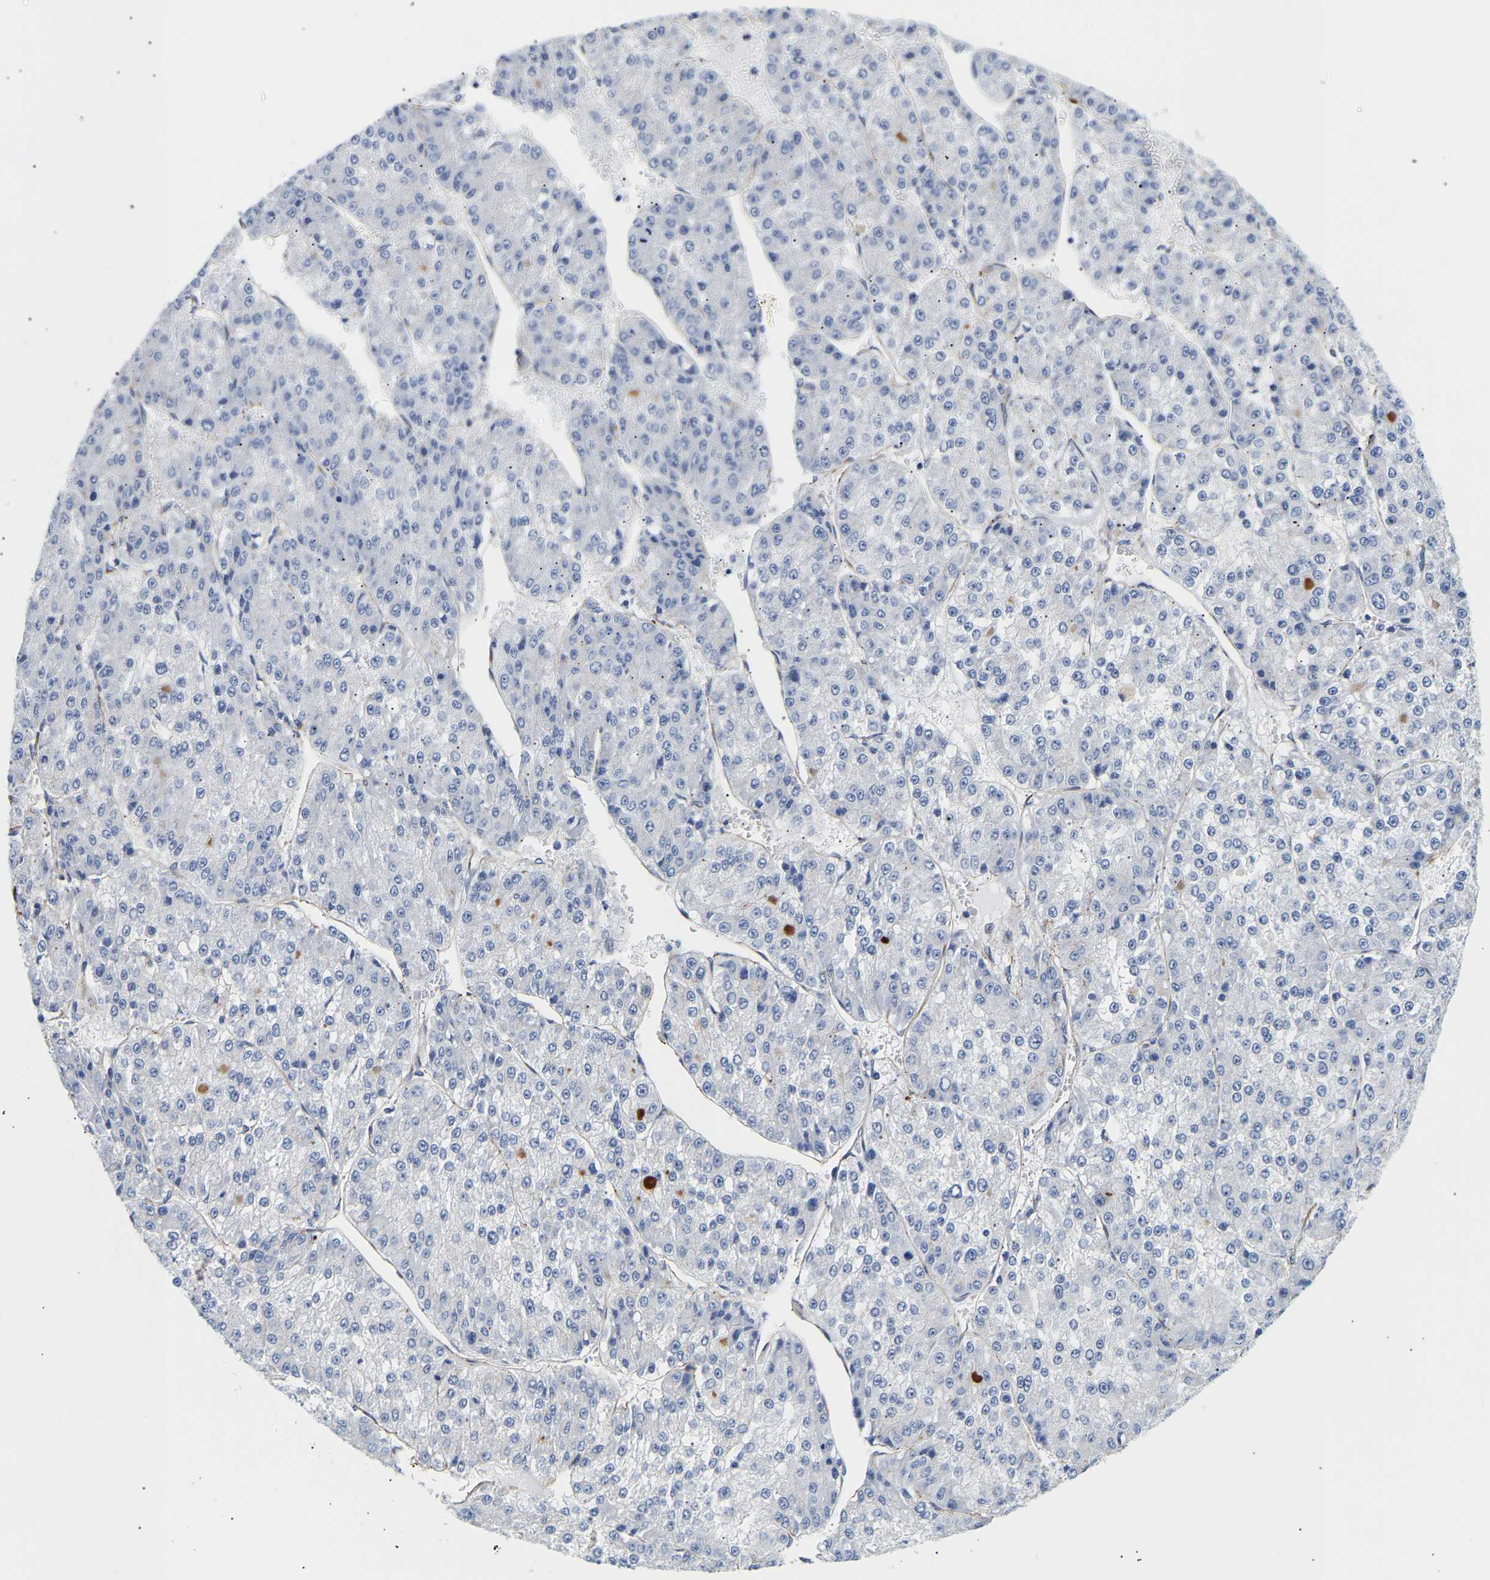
{"staining": {"intensity": "negative", "quantity": "none", "location": "none"}, "tissue": "liver cancer", "cell_type": "Tumor cells", "image_type": "cancer", "snomed": [{"axis": "morphology", "description": "Carcinoma, Hepatocellular, NOS"}, {"axis": "topography", "description": "Liver"}], "caption": "Photomicrograph shows no protein expression in tumor cells of liver hepatocellular carcinoma tissue. (Immunohistochemistry, brightfield microscopy, high magnification).", "gene": "IGFBP7", "patient": {"sex": "female", "age": 73}}